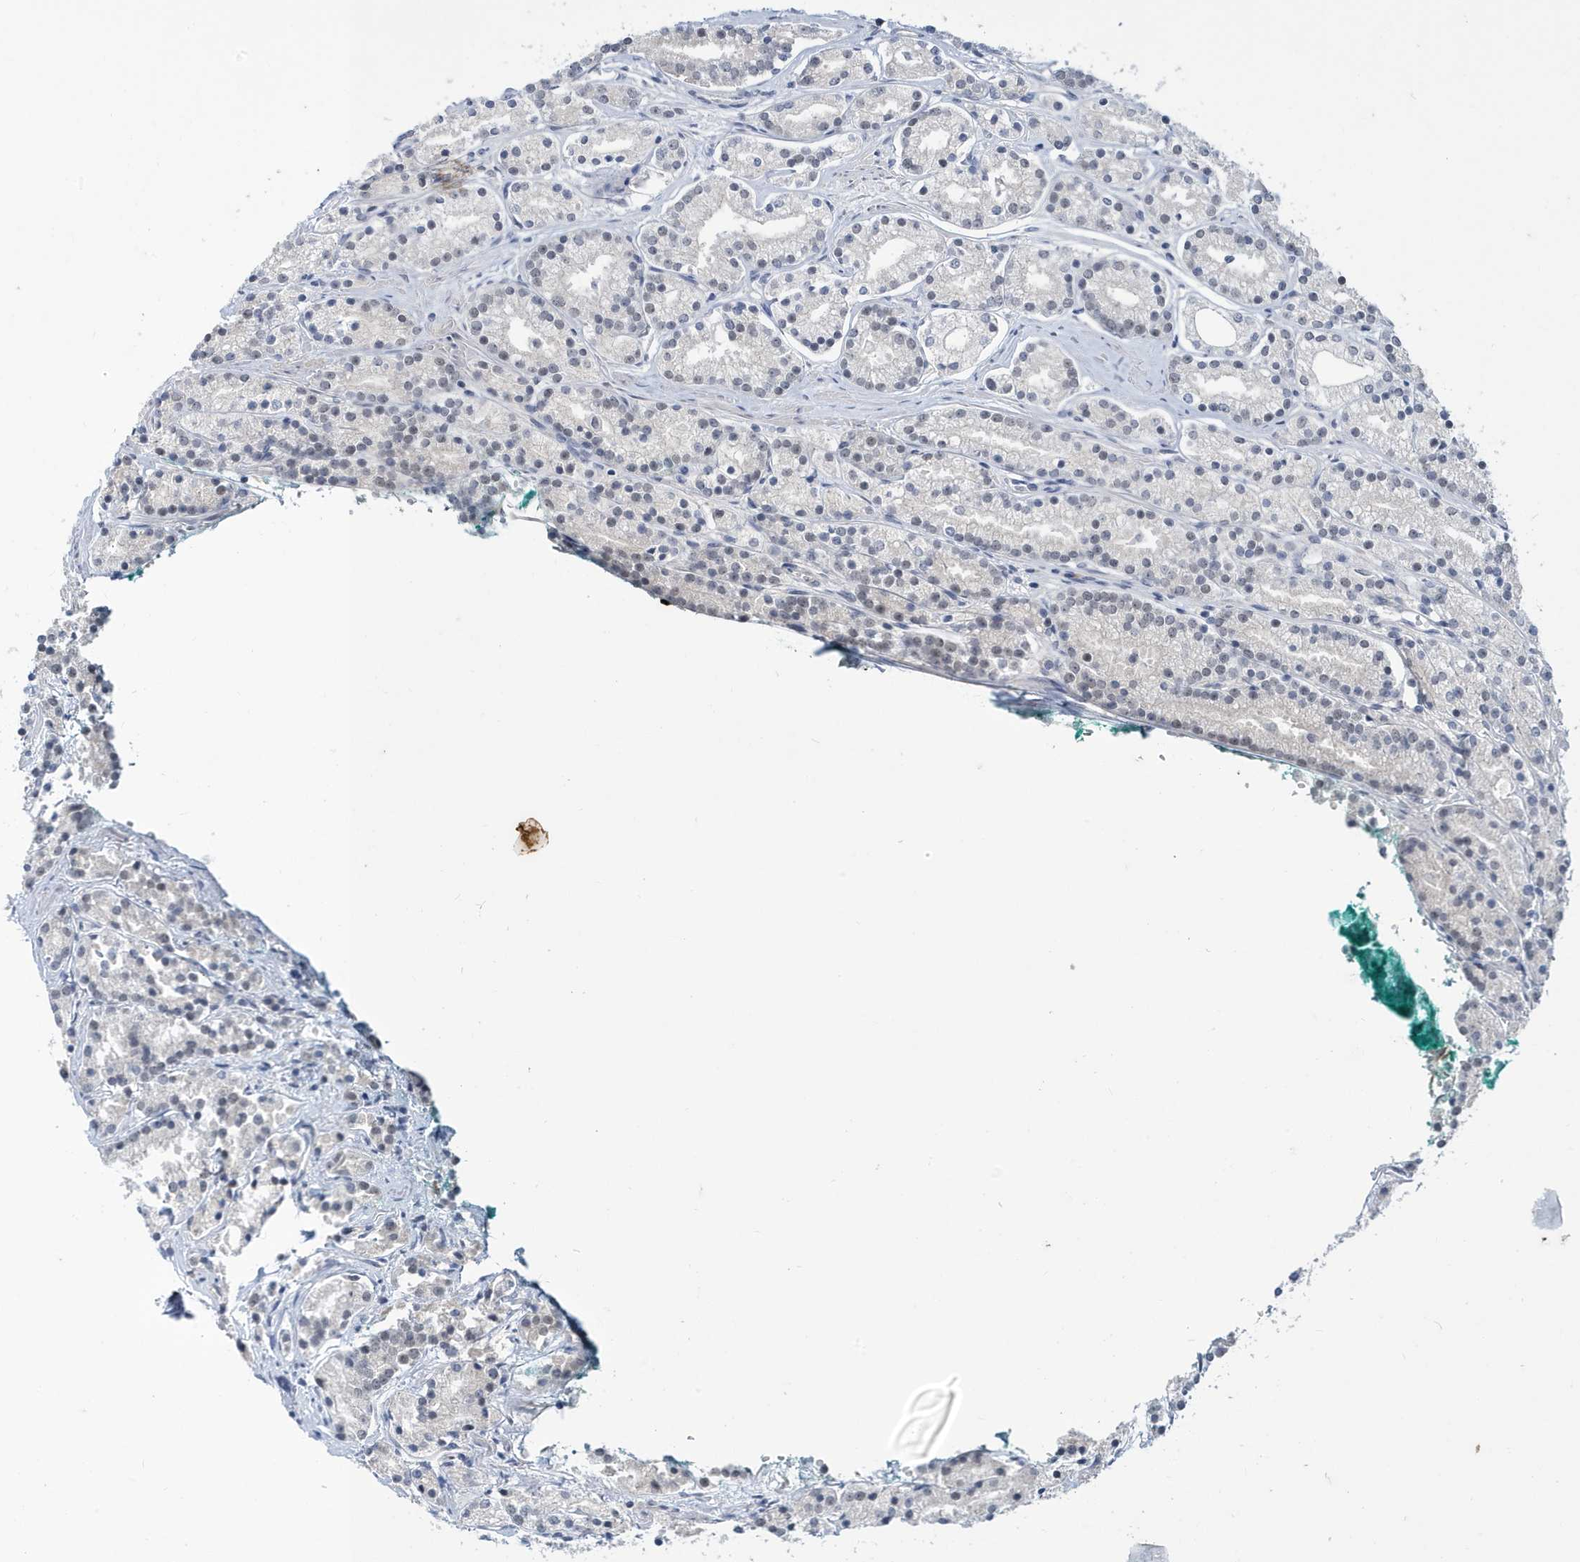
{"staining": {"intensity": "negative", "quantity": "none", "location": "none"}, "tissue": "prostate cancer", "cell_type": "Tumor cells", "image_type": "cancer", "snomed": [{"axis": "morphology", "description": "Adenocarcinoma, High grade"}, {"axis": "topography", "description": "Prostate"}], "caption": "Tumor cells show no significant staining in high-grade adenocarcinoma (prostate).", "gene": "ZNF654", "patient": {"sex": "male", "age": 69}}